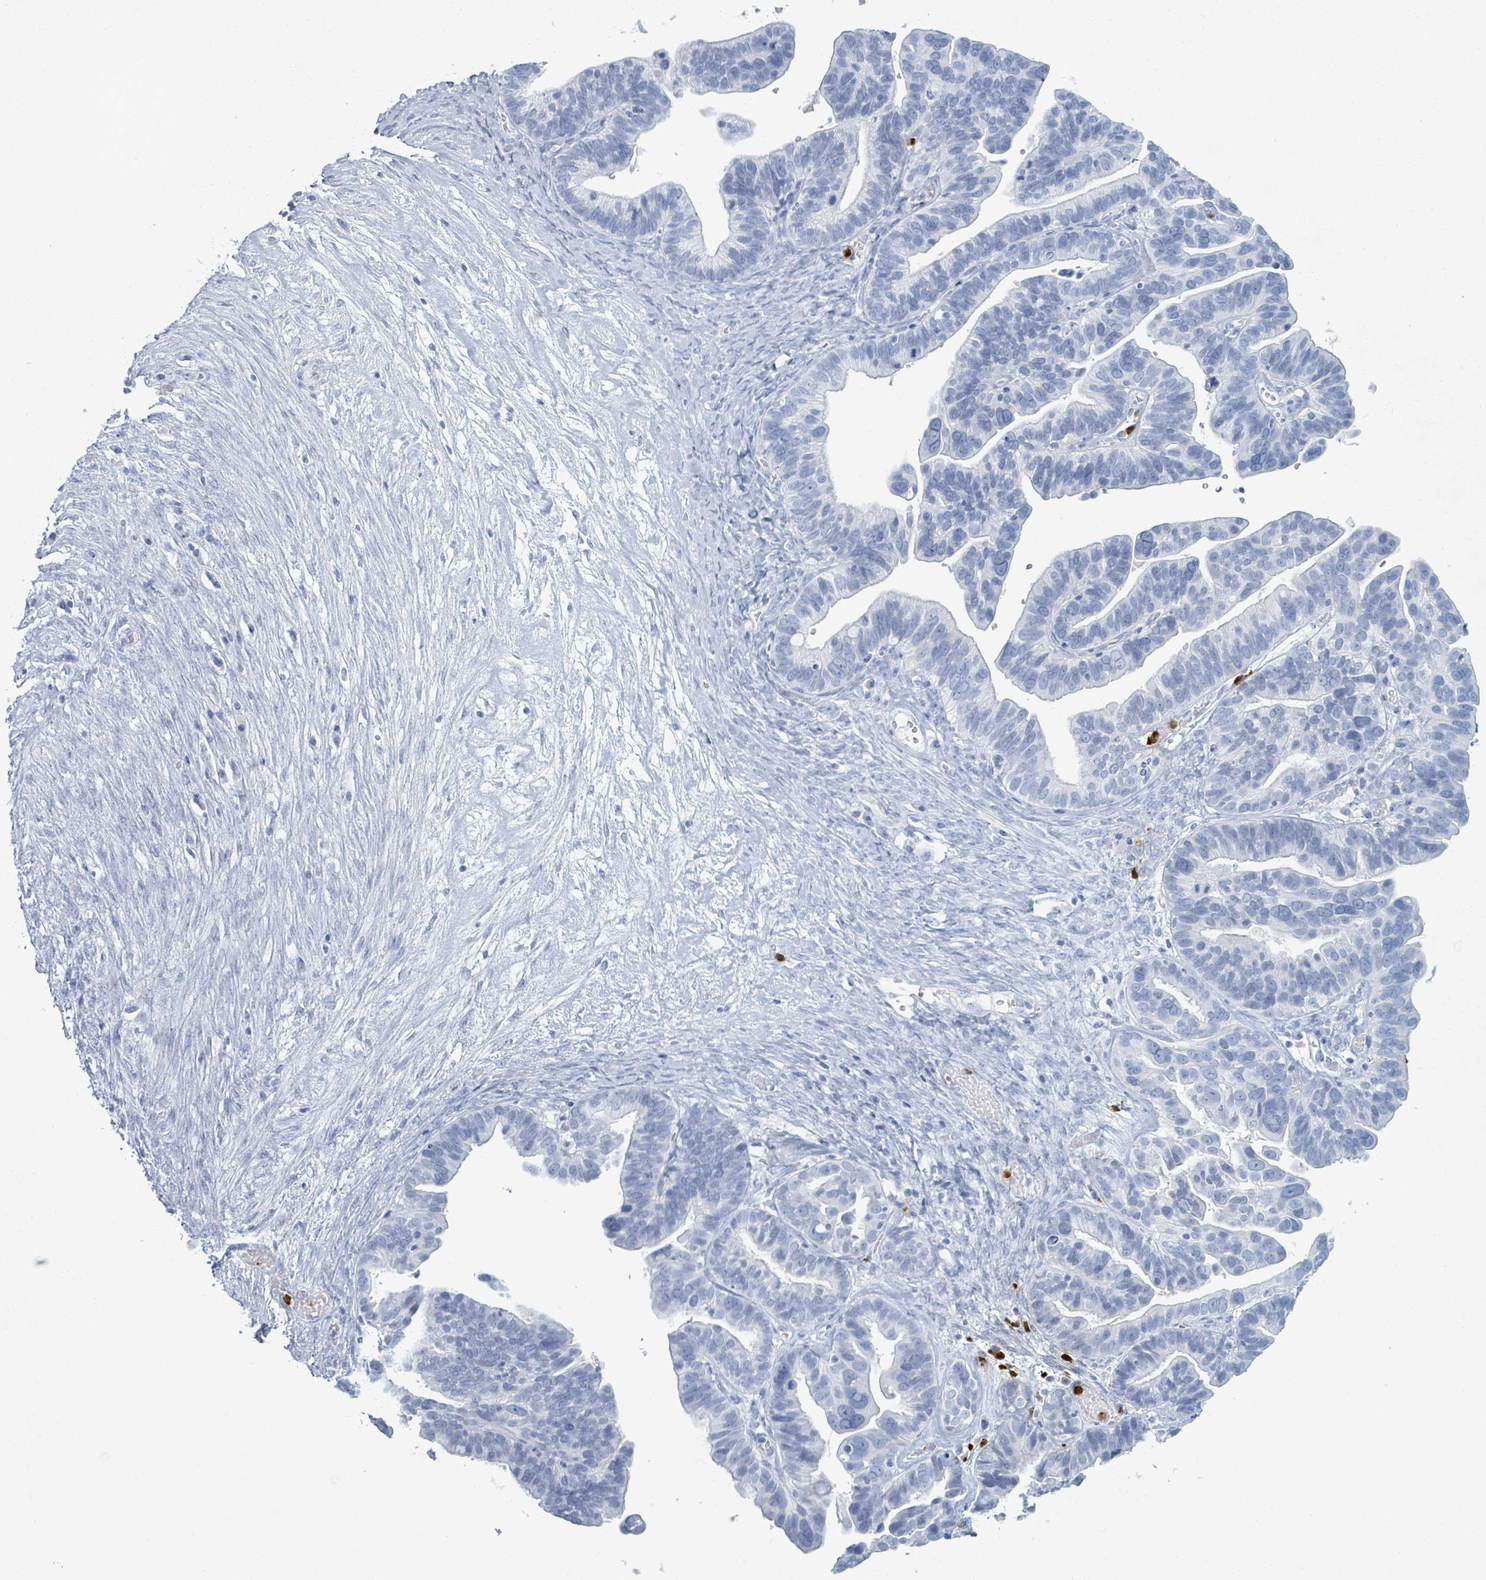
{"staining": {"intensity": "negative", "quantity": "none", "location": "none"}, "tissue": "ovarian cancer", "cell_type": "Tumor cells", "image_type": "cancer", "snomed": [{"axis": "morphology", "description": "Cystadenocarcinoma, serous, NOS"}, {"axis": "topography", "description": "Ovary"}], "caption": "Ovarian cancer (serous cystadenocarcinoma) was stained to show a protein in brown. There is no significant positivity in tumor cells.", "gene": "DEFA4", "patient": {"sex": "female", "age": 56}}